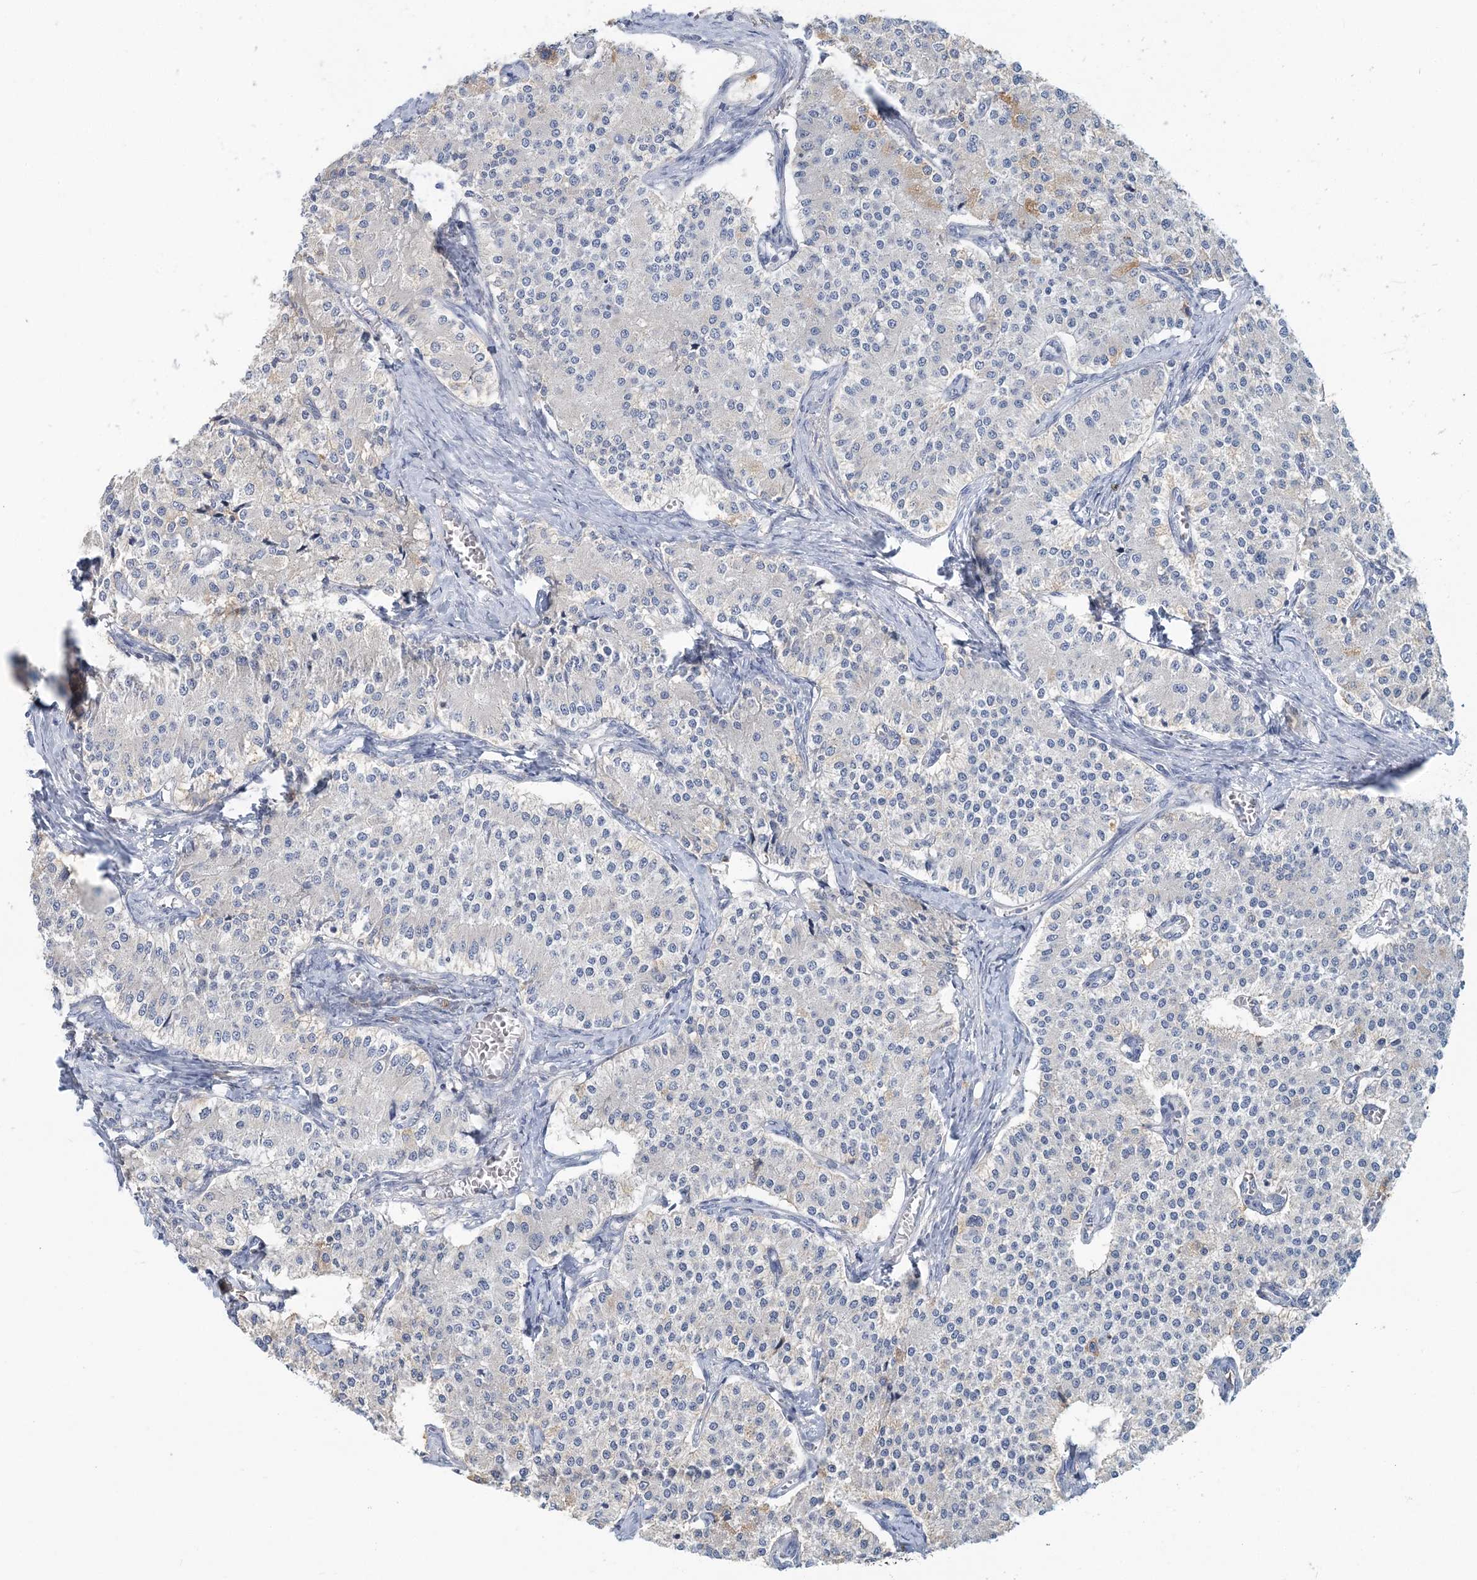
{"staining": {"intensity": "negative", "quantity": "none", "location": "none"}, "tissue": "carcinoid", "cell_type": "Tumor cells", "image_type": "cancer", "snomed": [{"axis": "morphology", "description": "Carcinoid, malignant, NOS"}, {"axis": "topography", "description": "Colon"}], "caption": "Immunohistochemistry (IHC) micrograph of human carcinoid stained for a protein (brown), which reveals no positivity in tumor cells.", "gene": "RNF25", "patient": {"sex": "female", "age": 52}}